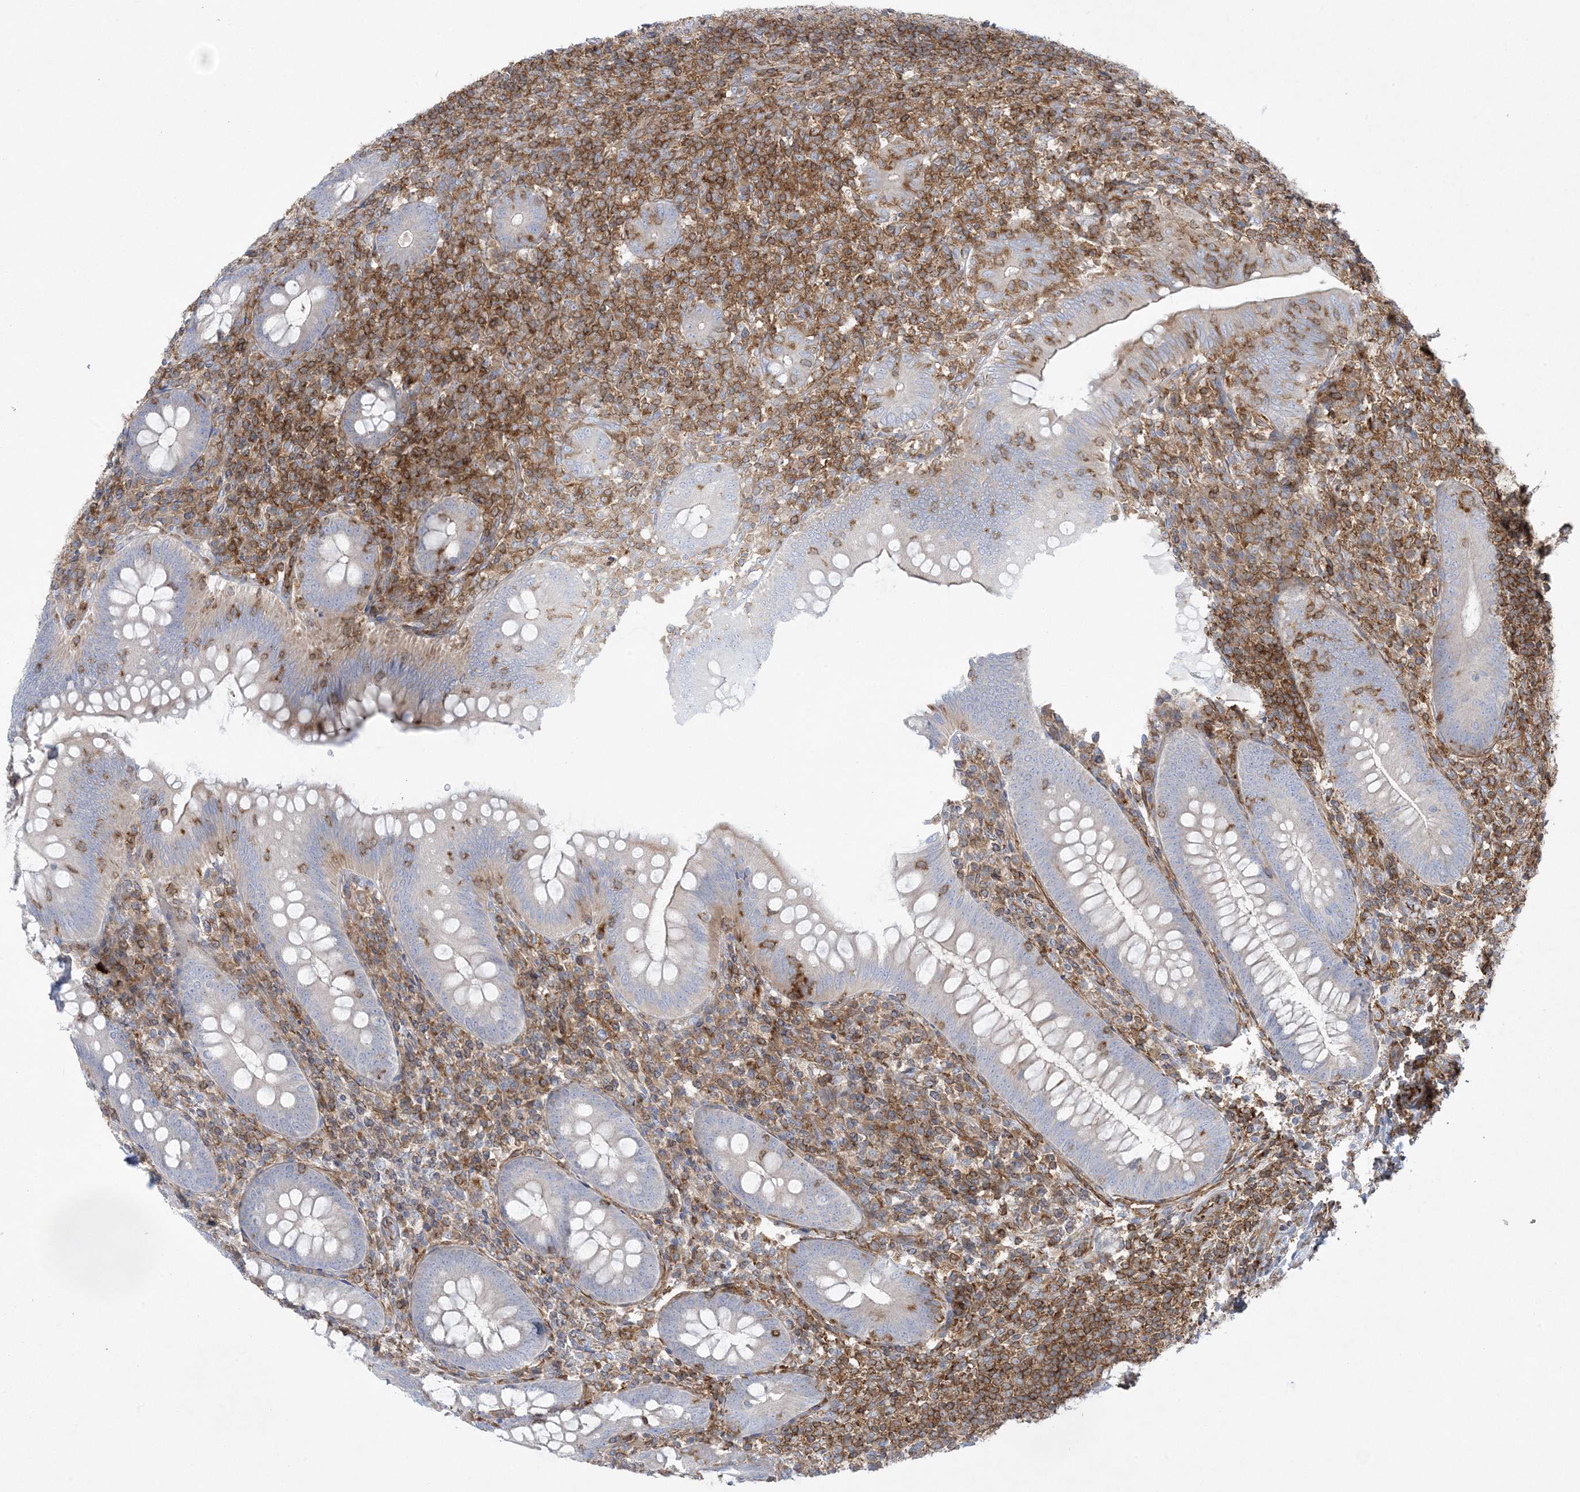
{"staining": {"intensity": "negative", "quantity": "none", "location": "none"}, "tissue": "appendix", "cell_type": "Glandular cells", "image_type": "normal", "snomed": [{"axis": "morphology", "description": "Normal tissue, NOS"}, {"axis": "topography", "description": "Appendix"}], "caption": "The image exhibits no staining of glandular cells in benign appendix. (DAB (3,3'-diaminobenzidine) IHC visualized using brightfield microscopy, high magnification).", "gene": "ARHGAP30", "patient": {"sex": "male", "age": 14}}